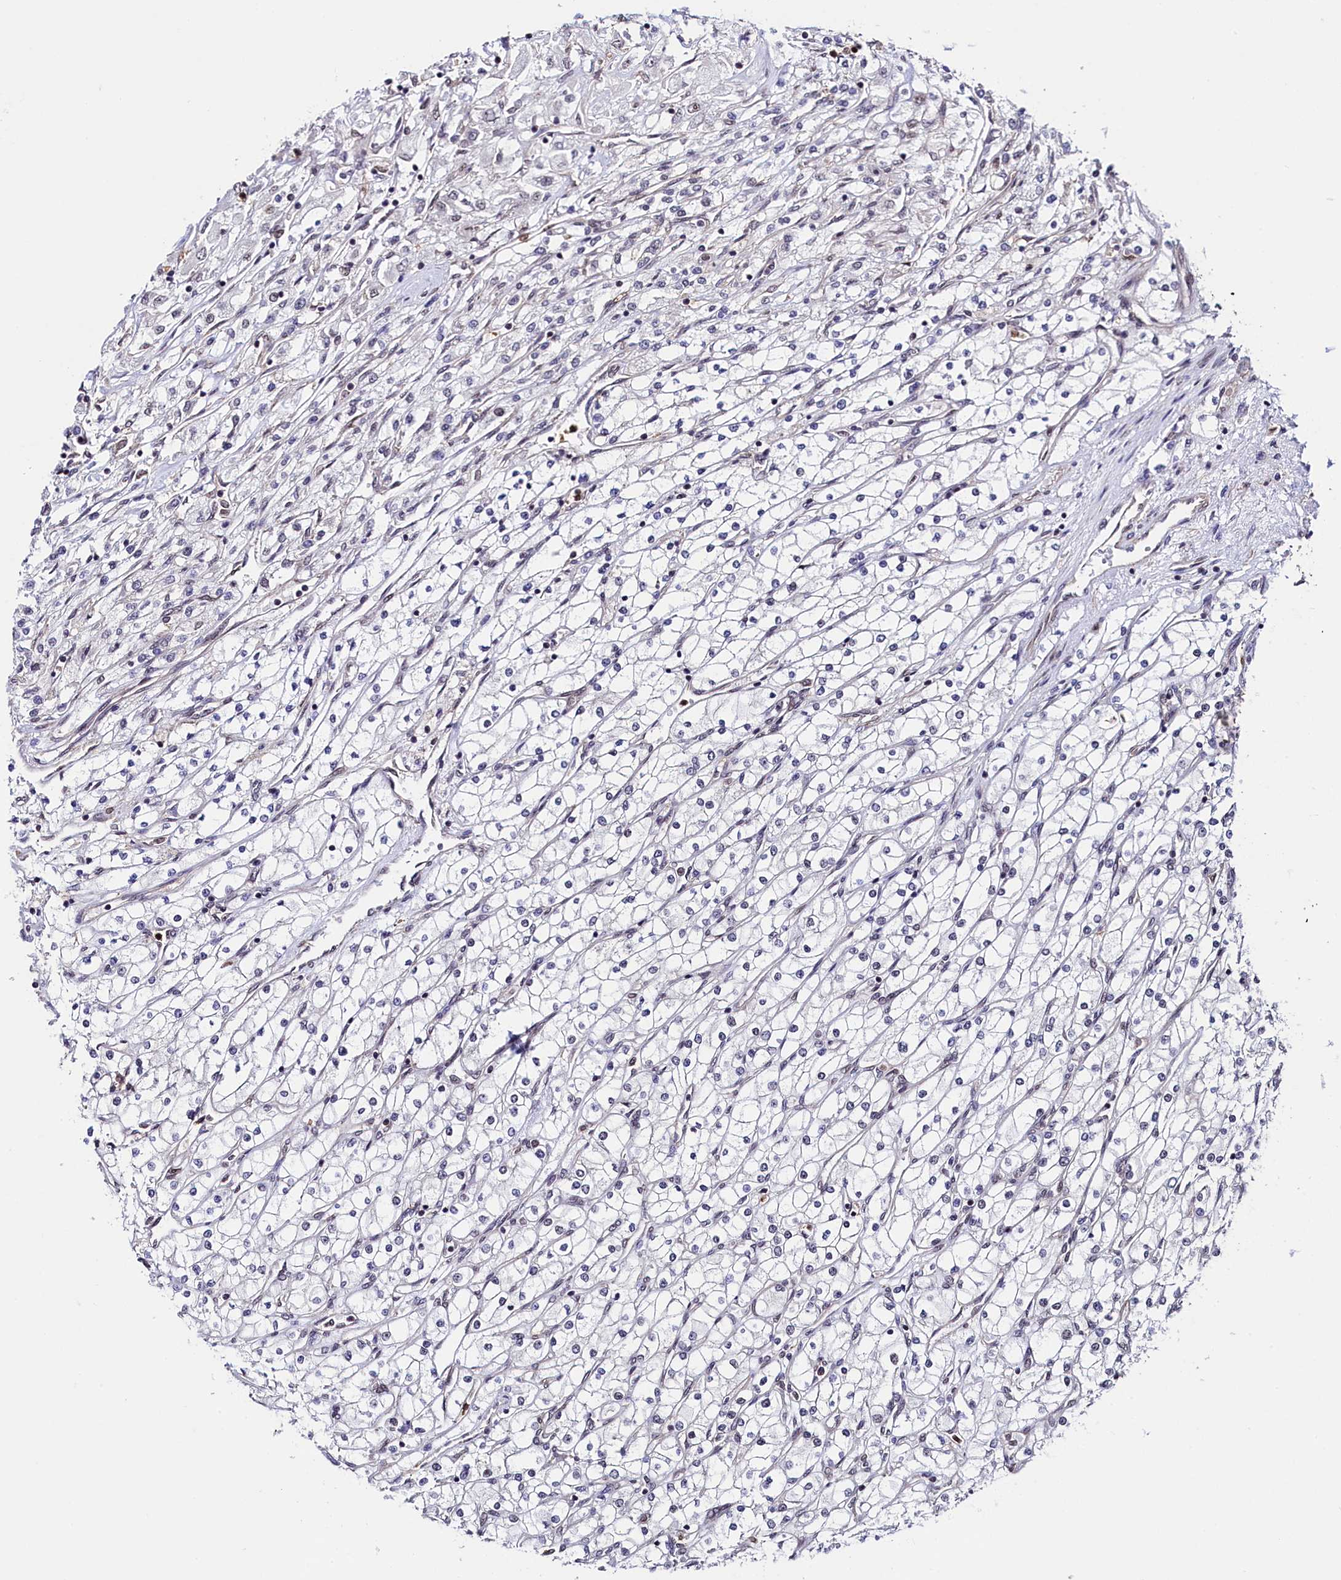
{"staining": {"intensity": "negative", "quantity": "none", "location": "none"}, "tissue": "renal cancer", "cell_type": "Tumor cells", "image_type": "cancer", "snomed": [{"axis": "morphology", "description": "Adenocarcinoma, NOS"}, {"axis": "topography", "description": "Kidney"}], "caption": "DAB (3,3'-diaminobenzidine) immunohistochemical staining of human renal adenocarcinoma reveals no significant expression in tumor cells.", "gene": "LEO1", "patient": {"sex": "male", "age": 80}}